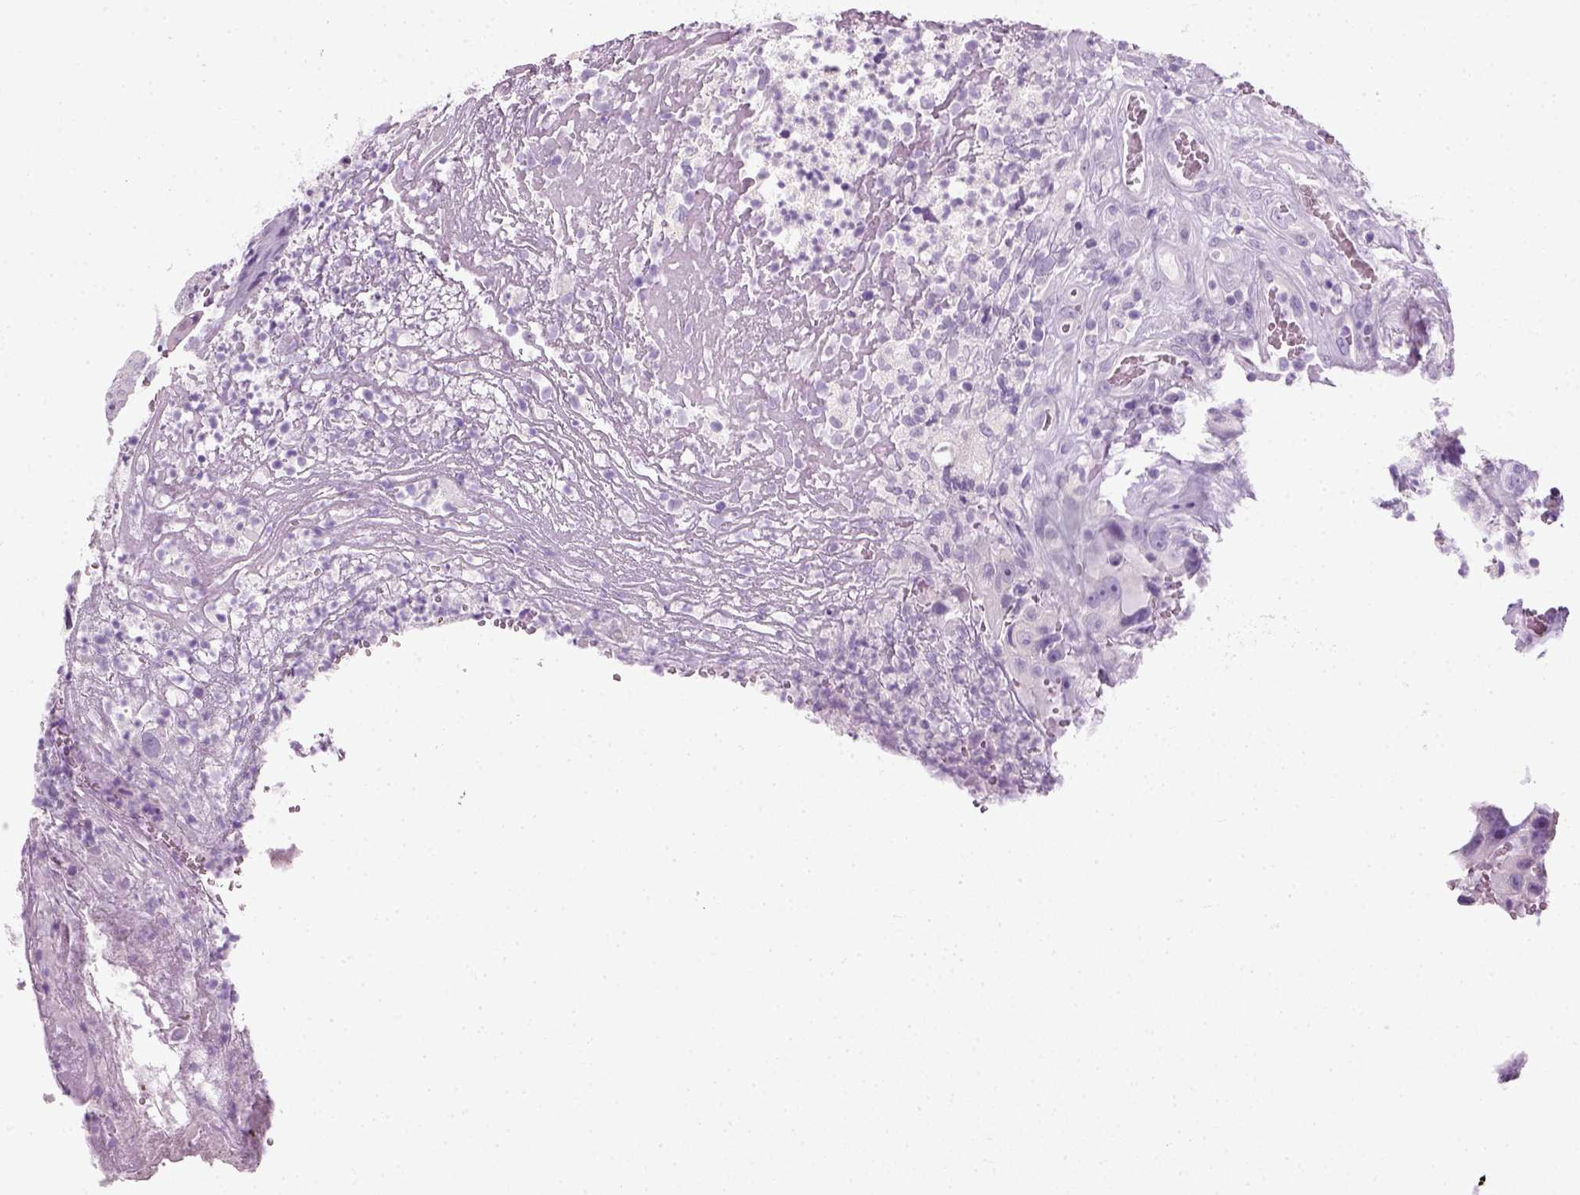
{"staining": {"intensity": "negative", "quantity": "none", "location": "none"}, "tissue": "colorectal cancer", "cell_type": "Tumor cells", "image_type": "cancer", "snomed": [{"axis": "morphology", "description": "Adenocarcinoma, NOS"}, {"axis": "topography", "description": "Colon"}], "caption": "A high-resolution image shows IHC staining of colorectal cancer, which demonstrates no significant staining in tumor cells. (DAB (3,3'-diaminobenzidine) IHC, high magnification).", "gene": "SLC12A5", "patient": {"sex": "female", "age": 86}}